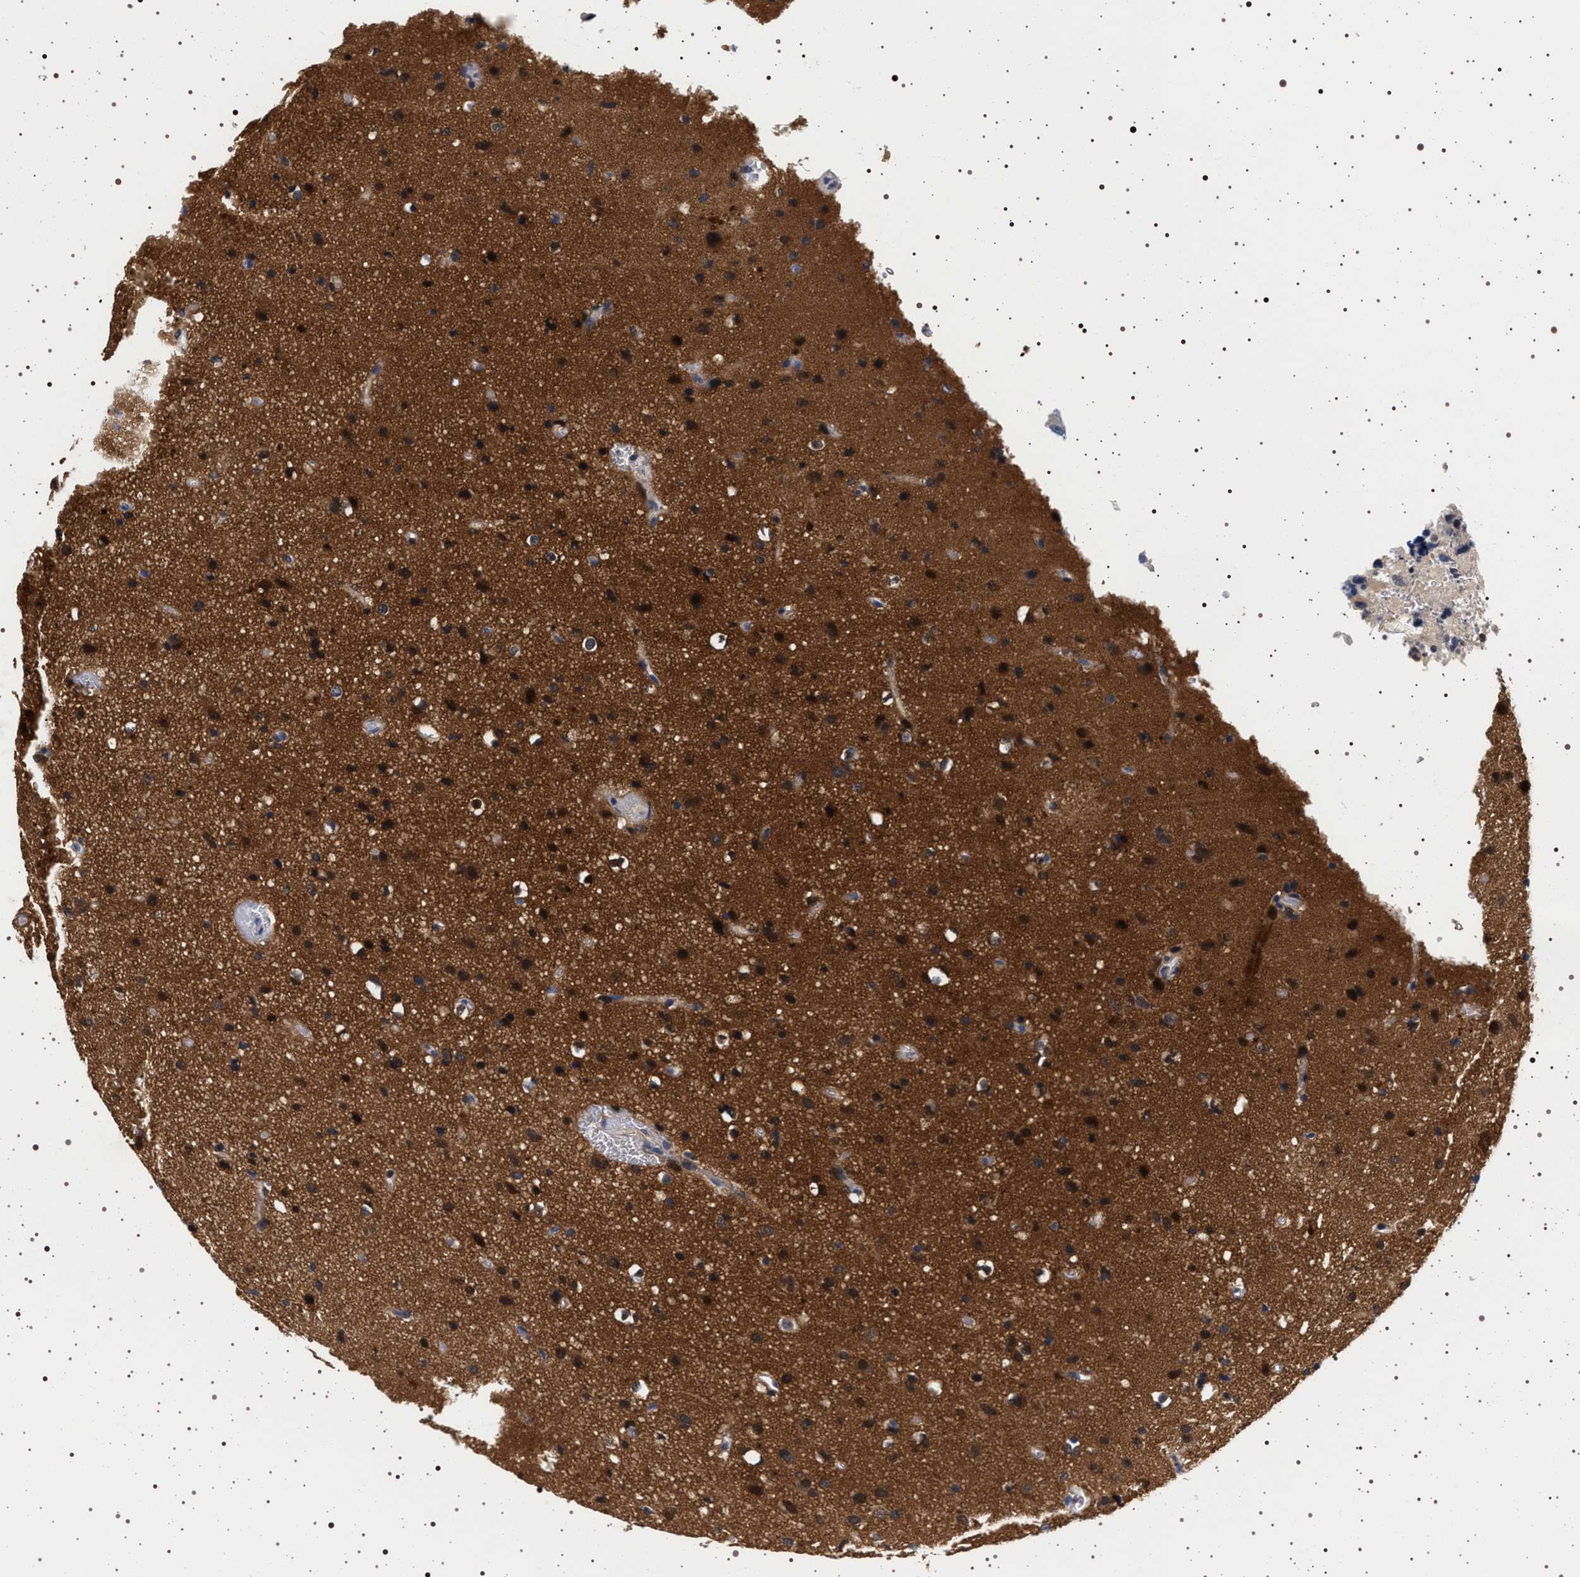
{"staining": {"intensity": "moderate", "quantity": ">75%", "location": "cytoplasmic/membranous,nuclear"}, "tissue": "glioma", "cell_type": "Tumor cells", "image_type": "cancer", "snomed": [{"axis": "morphology", "description": "Glioma, malignant, Low grade"}, {"axis": "topography", "description": "Brain"}], "caption": "Immunohistochemical staining of glioma exhibits medium levels of moderate cytoplasmic/membranous and nuclear protein expression in about >75% of tumor cells.", "gene": "MAPK10", "patient": {"sex": "male", "age": 77}}